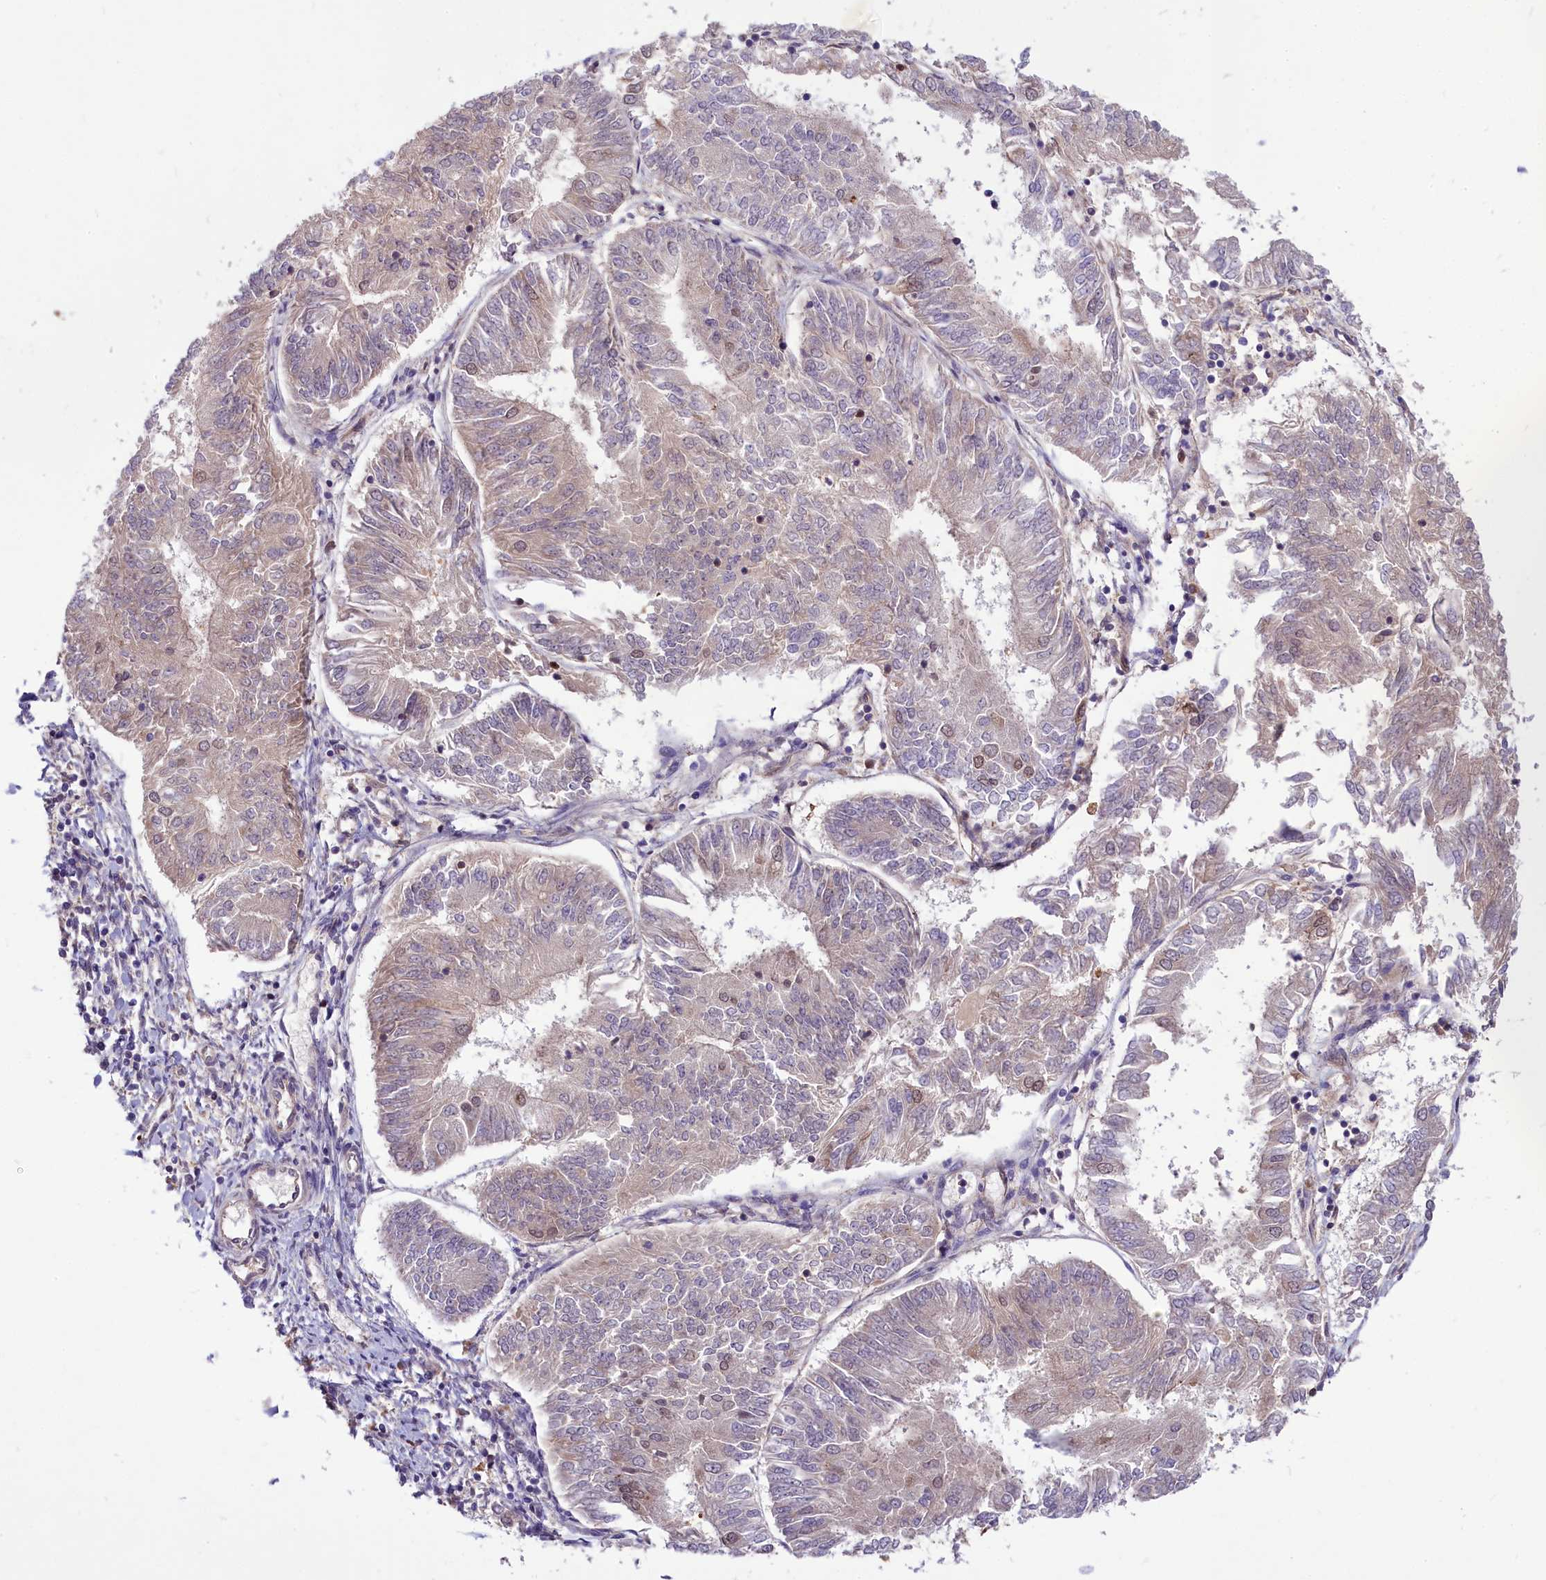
{"staining": {"intensity": "moderate", "quantity": "<25%", "location": "cytoplasmic/membranous,nuclear"}, "tissue": "endometrial cancer", "cell_type": "Tumor cells", "image_type": "cancer", "snomed": [{"axis": "morphology", "description": "Adenocarcinoma, NOS"}, {"axis": "topography", "description": "Endometrium"}], "caption": "Moderate cytoplasmic/membranous and nuclear staining is seen in approximately <25% of tumor cells in endometrial cancer.", "gene": "COX17", "patient": {"sex": "female", "age": 58}}